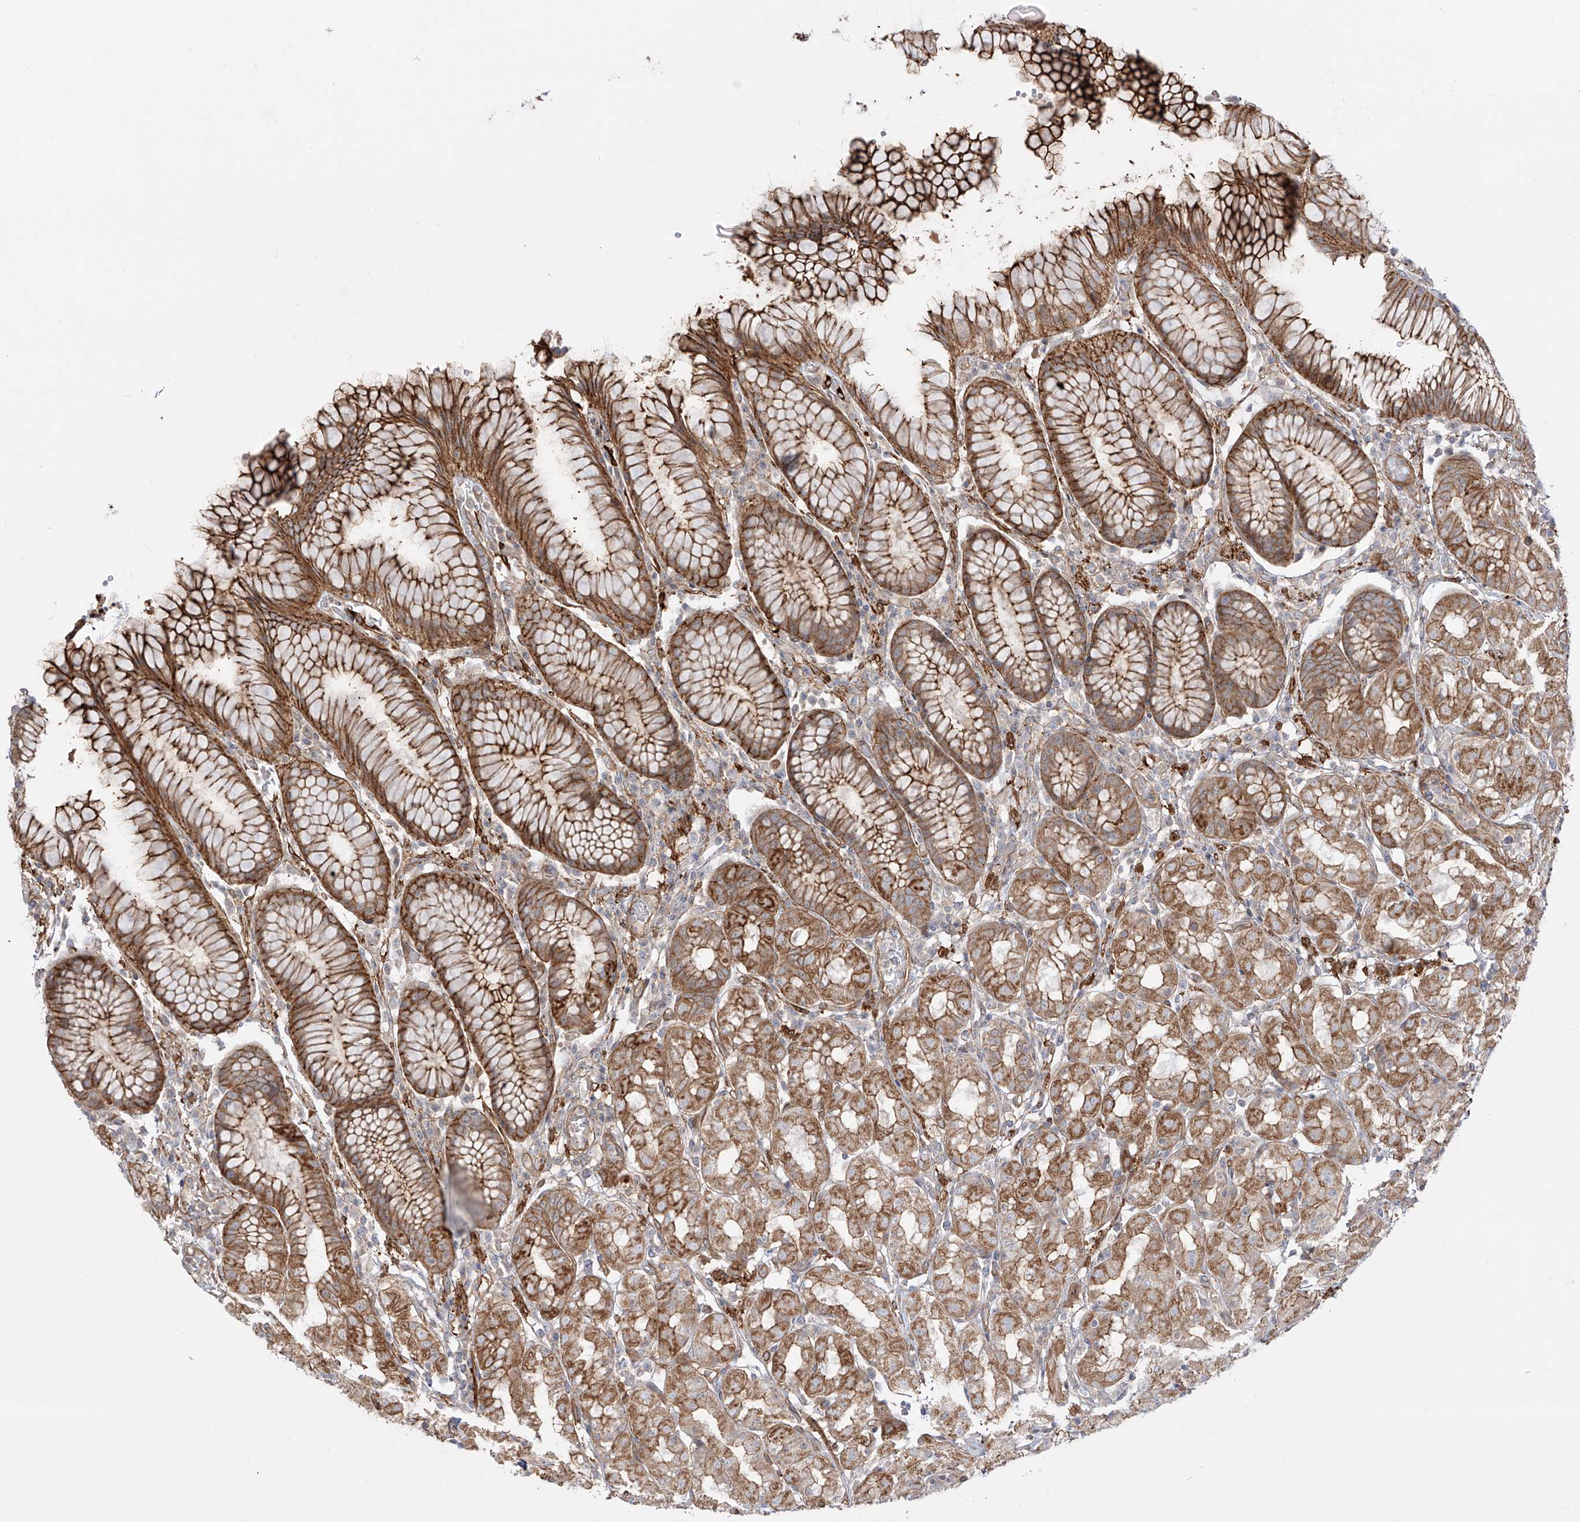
{"staining": {"intensity": "strong", "quantity": "25%-75%", "location": "cytoplasmic/membranous"}, "tissue": "stomach", "cell_type": "Glandular cells", "image_type": "normal", "snomed": [{"axis": "morphology", "description": "Normal tissue, NOS"}, {"axis": "topography", "description": "Stomach, lower"}], "caption": "Immunohistochemistry (IHC) (DAB) staining of normal stomach shows strong cytoplasmic/membranous protein expression in about 25%-75% of glandular cells.", "gene": "ZNF180", "patient": {"sex": "female", "age": 56}}